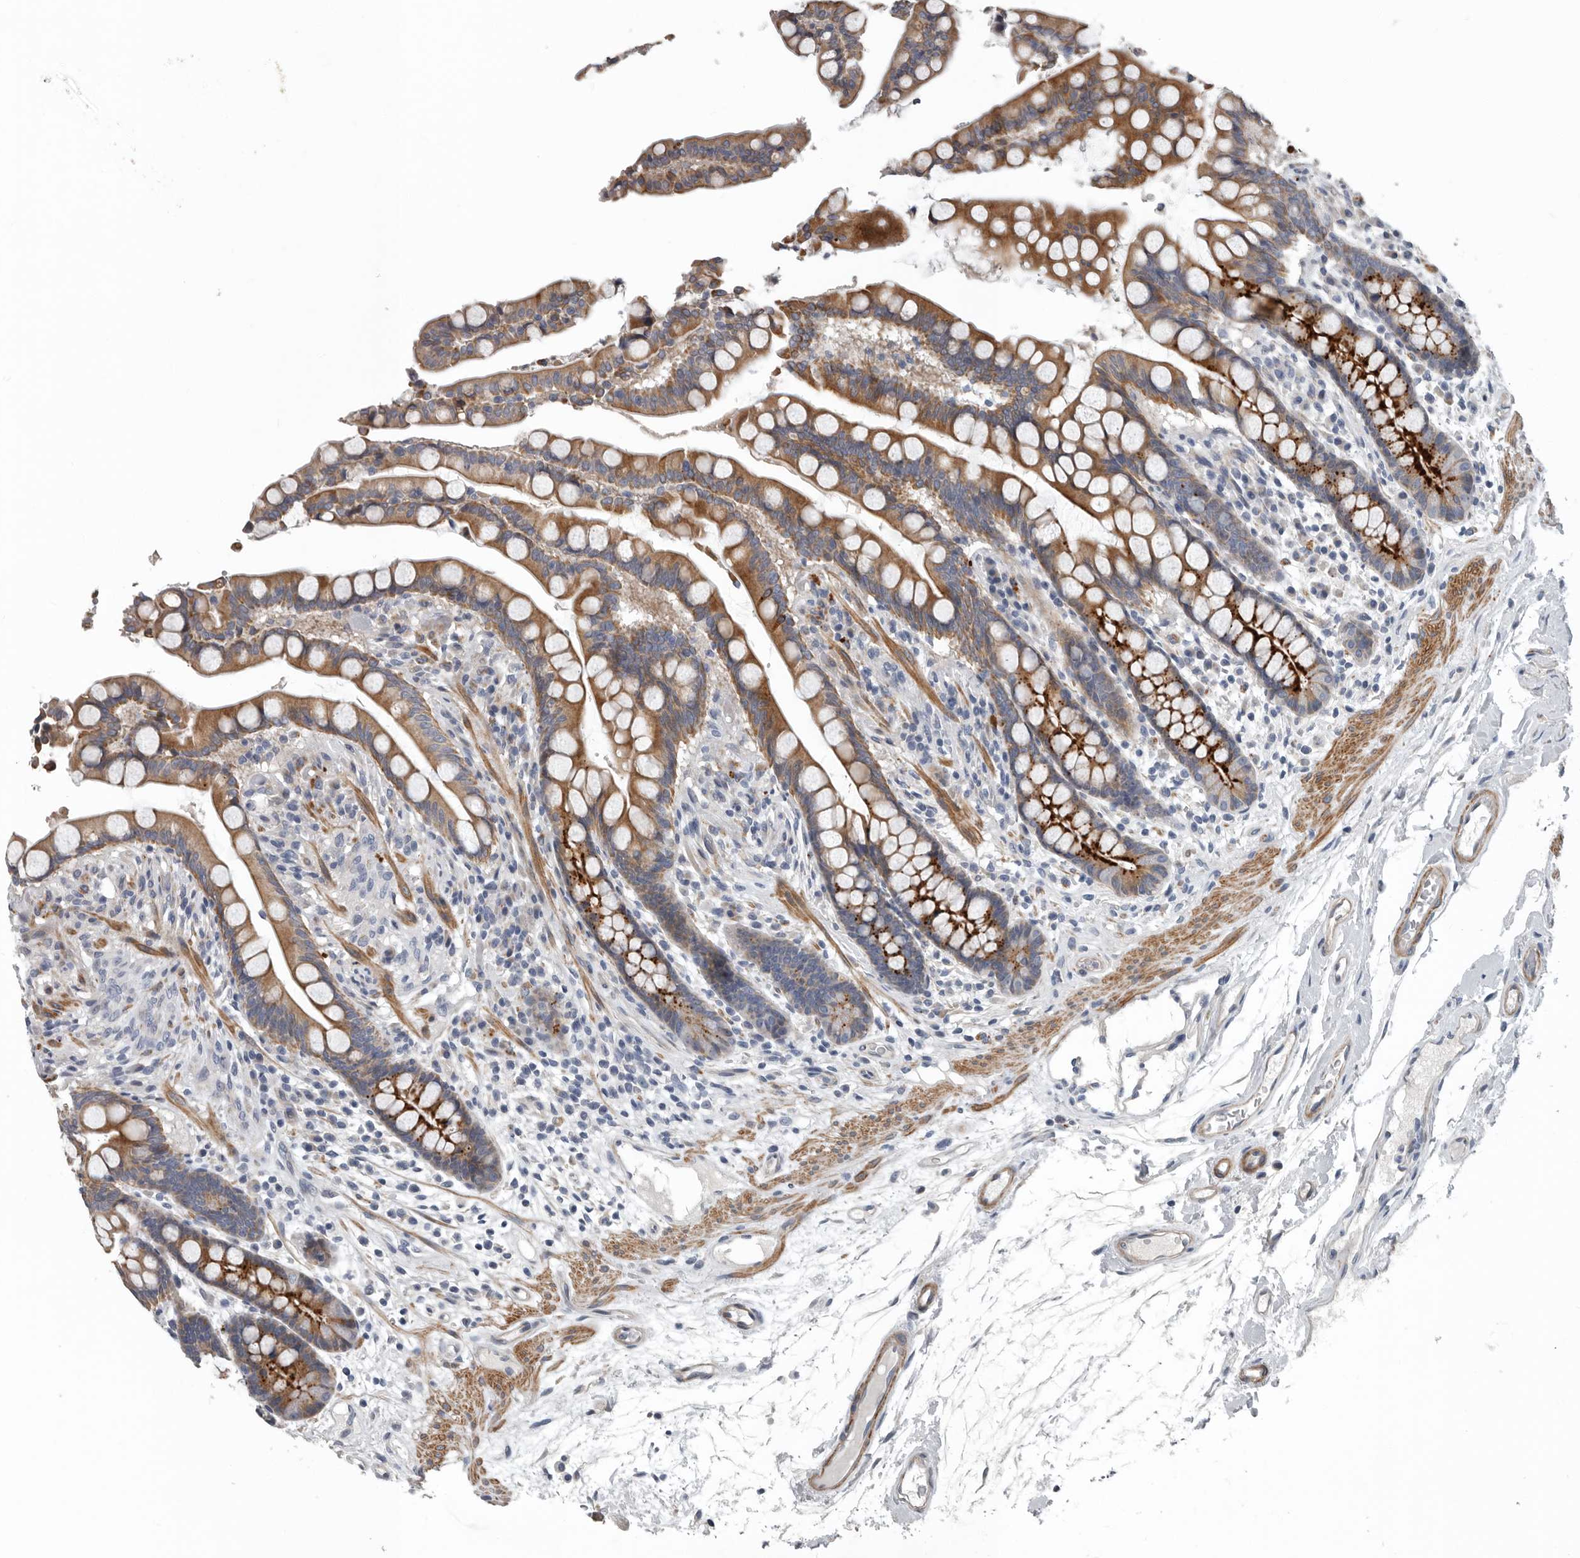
{"staining": {"intensity": "negative", "quantity": "none", "location": "none"}, "tissue": "colon", "cell_type": "Endothelial cells", "image_type": "normal", "snomed": [{"axis": "morphology", "description": "Normal tissue, NOS"}, {"axis": "topography", "description": "Colon"}], "caption": "DAB immunohistochemical staining of normal human colon demonstrates no significant staining in endothelial cells. (DAB (3,3'-diaminobenzidine) immunohistochemistry, high magnification).", "gene": "DPY19L4", "patient": {"sex": "male", "age": 73}}